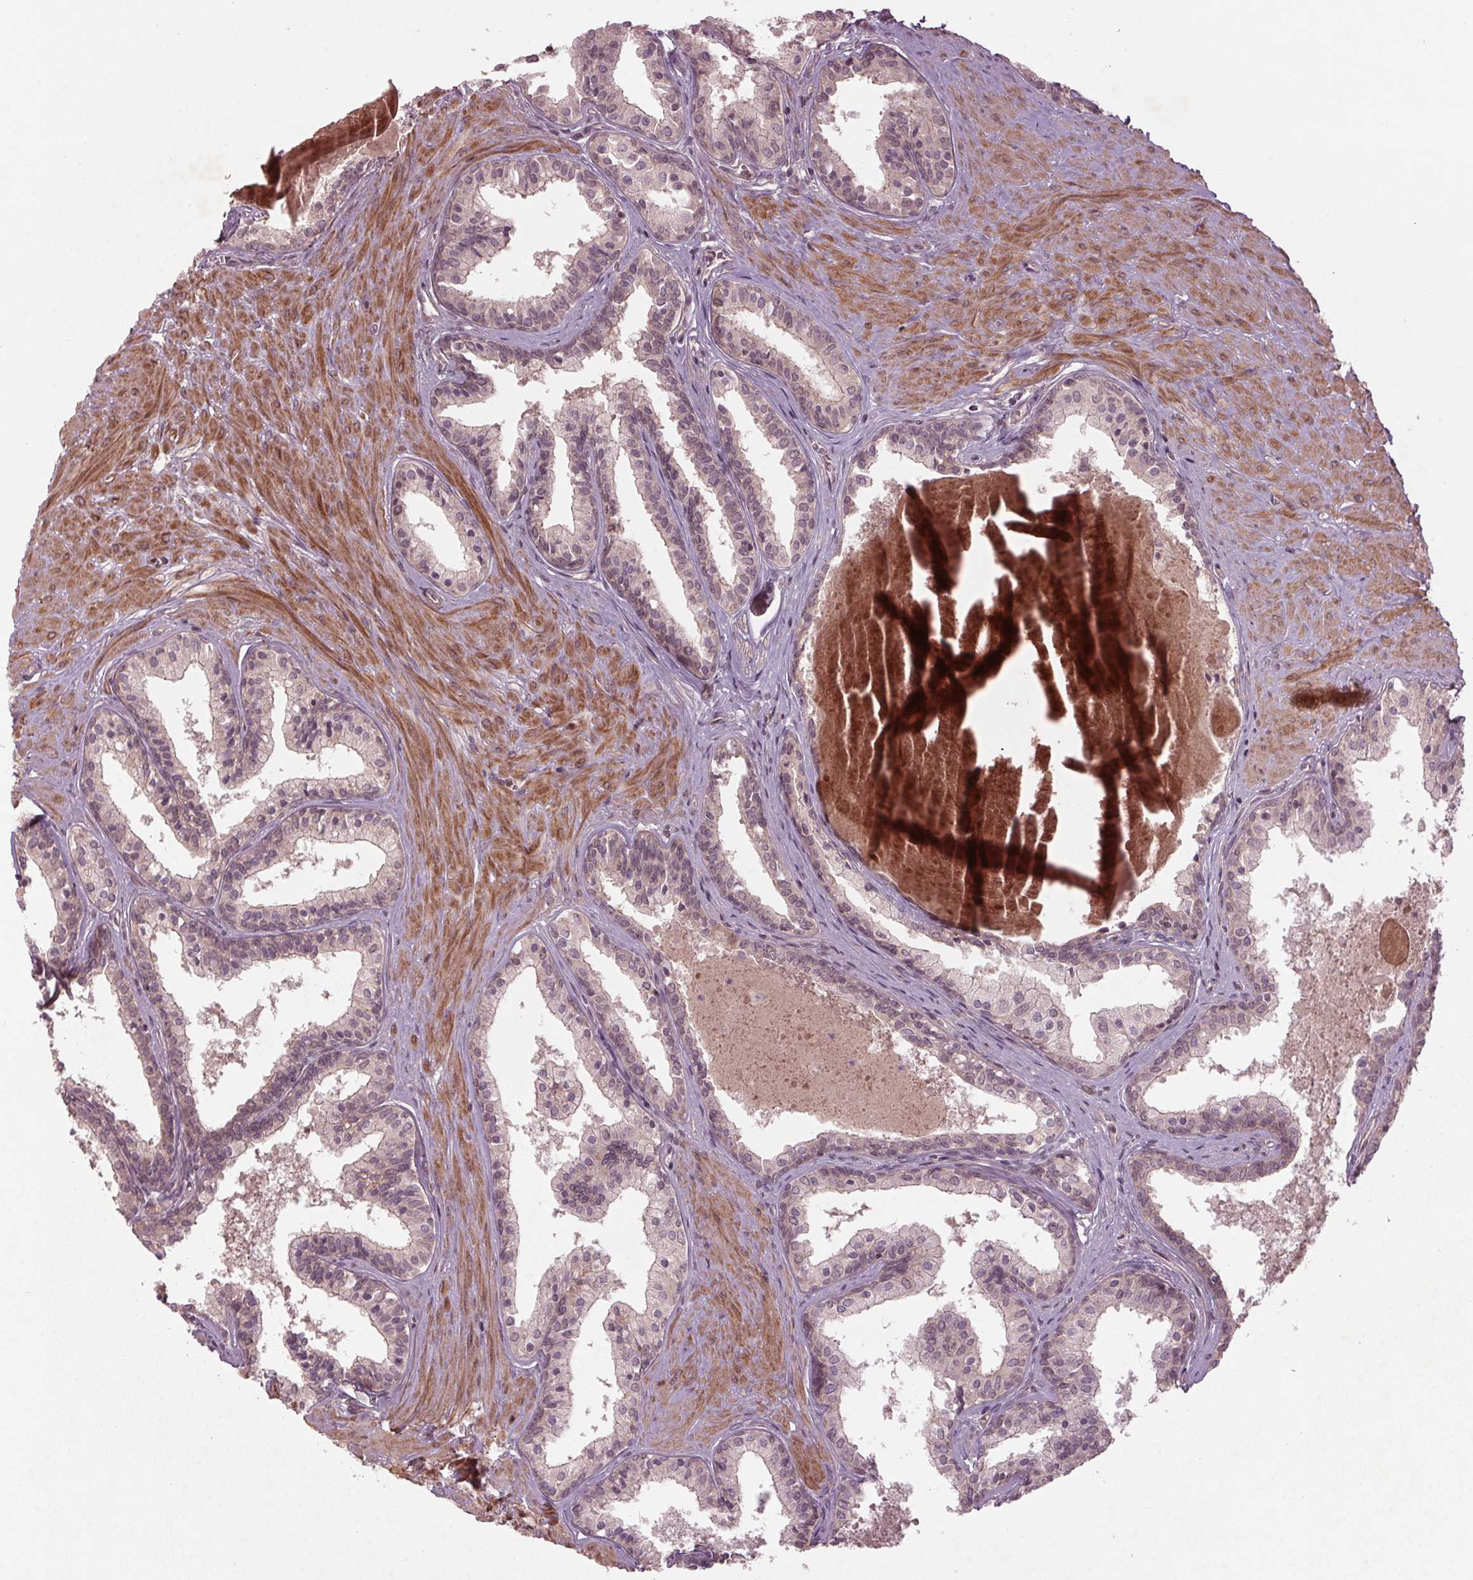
{"staining": {"intensity": "negative", "quantity": "none", "location": "none"}, "tissue": "prostate", "cell_type": "Glandular cells", "image_type": "normal", "snomed": [{"axis": "morphology", "description": "Normal tissue, NOS"}, {"axis": "topography", "description": "Prostate"}], "caption": "Immunohistochemistry (IHC) photomicrograph of benign prostate: human prostate stained with DAB (3,3'-diaminobenzidine) reveals no significant protein staining in glandular cells.", "gene": "CDKL4", "patient": {"sex": "male", "age": 61}}